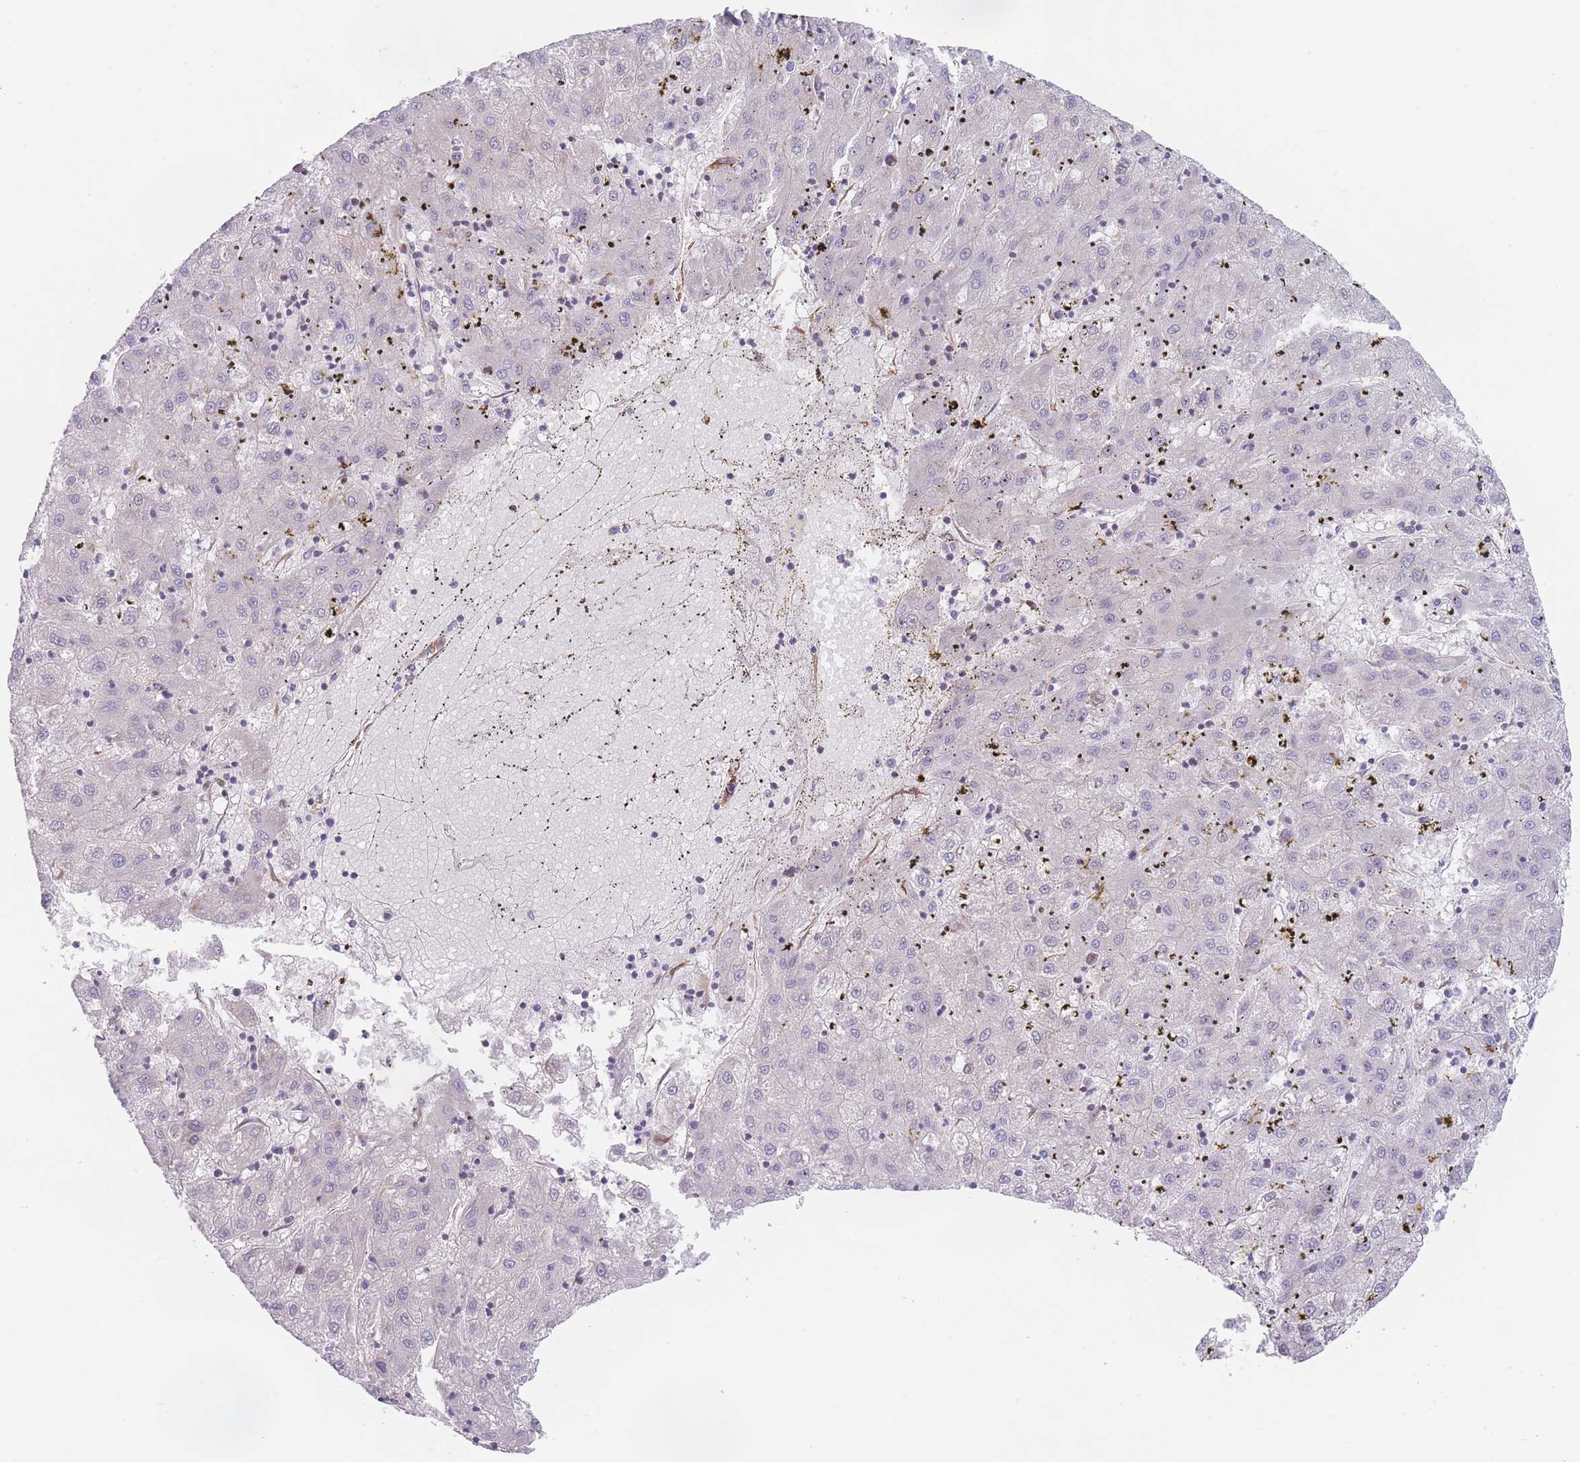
{"staining": {"intensity": "negative", "quantity": "none", "location": "none"}, "tissue": "liver cancer", "cell_type": "Tumor cells", "image_type": "cancer", "snomed": [{"axis": "morphology", "description": "Carcinoma, Hepatocellular, NOS"}, {"axis": "topography", "description": "Liver"}], "caption": "Hepatocellular carcinoma (liver) was stained to show a protein in brown. There is no significant staining in tumor cells.", "gene": "AK9", "patient": {"sex": "male", "age": 72}}